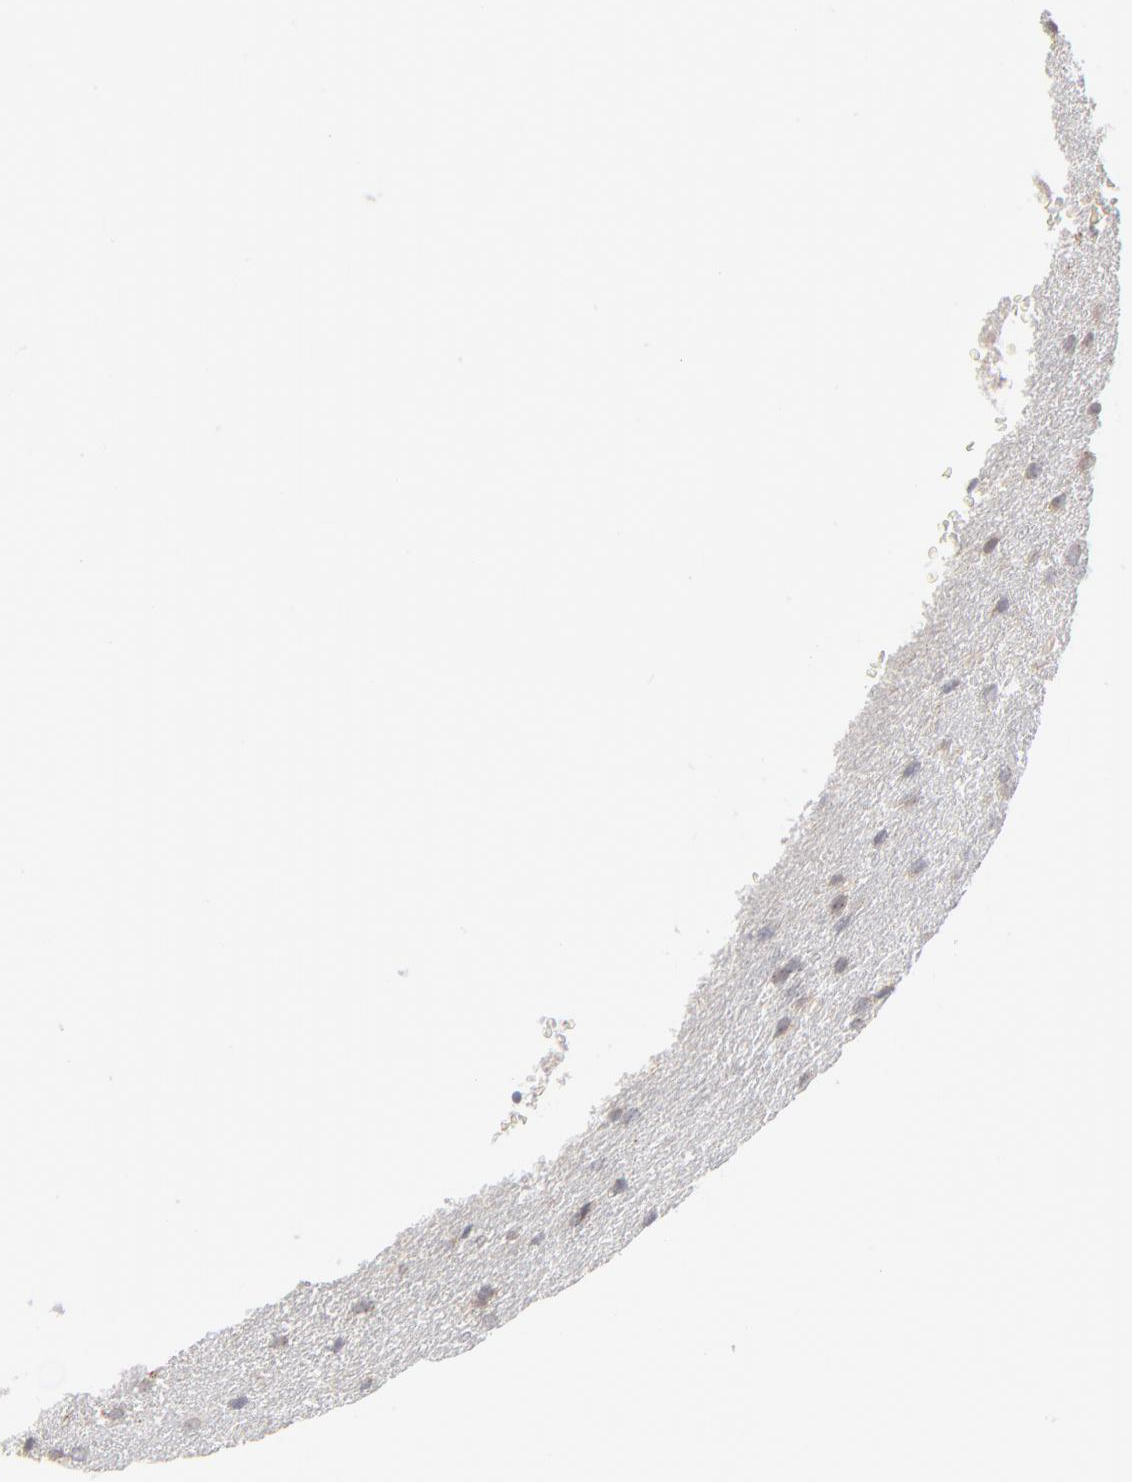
{"staining": {"intensity": "weak", "quantity": "25%-75%", "location": "cytoplasmic/membranous"}, "tissue": "glioma", "cell_type": "Tumor cells", "image_type": "cancer", "snomed": [{"axis": "morphology", "description": "Glioma, malignant, Low grade"}, {"axis": "topography", "description": "Brain"}], "caption": "Tumor cells show weak cytoplasmic/membranous staining in about 25%-75% of cells in glioma. Nuclei are stained in blue.", "gene": "POMT2", "patient": {"sex": "female", "age": 32}}